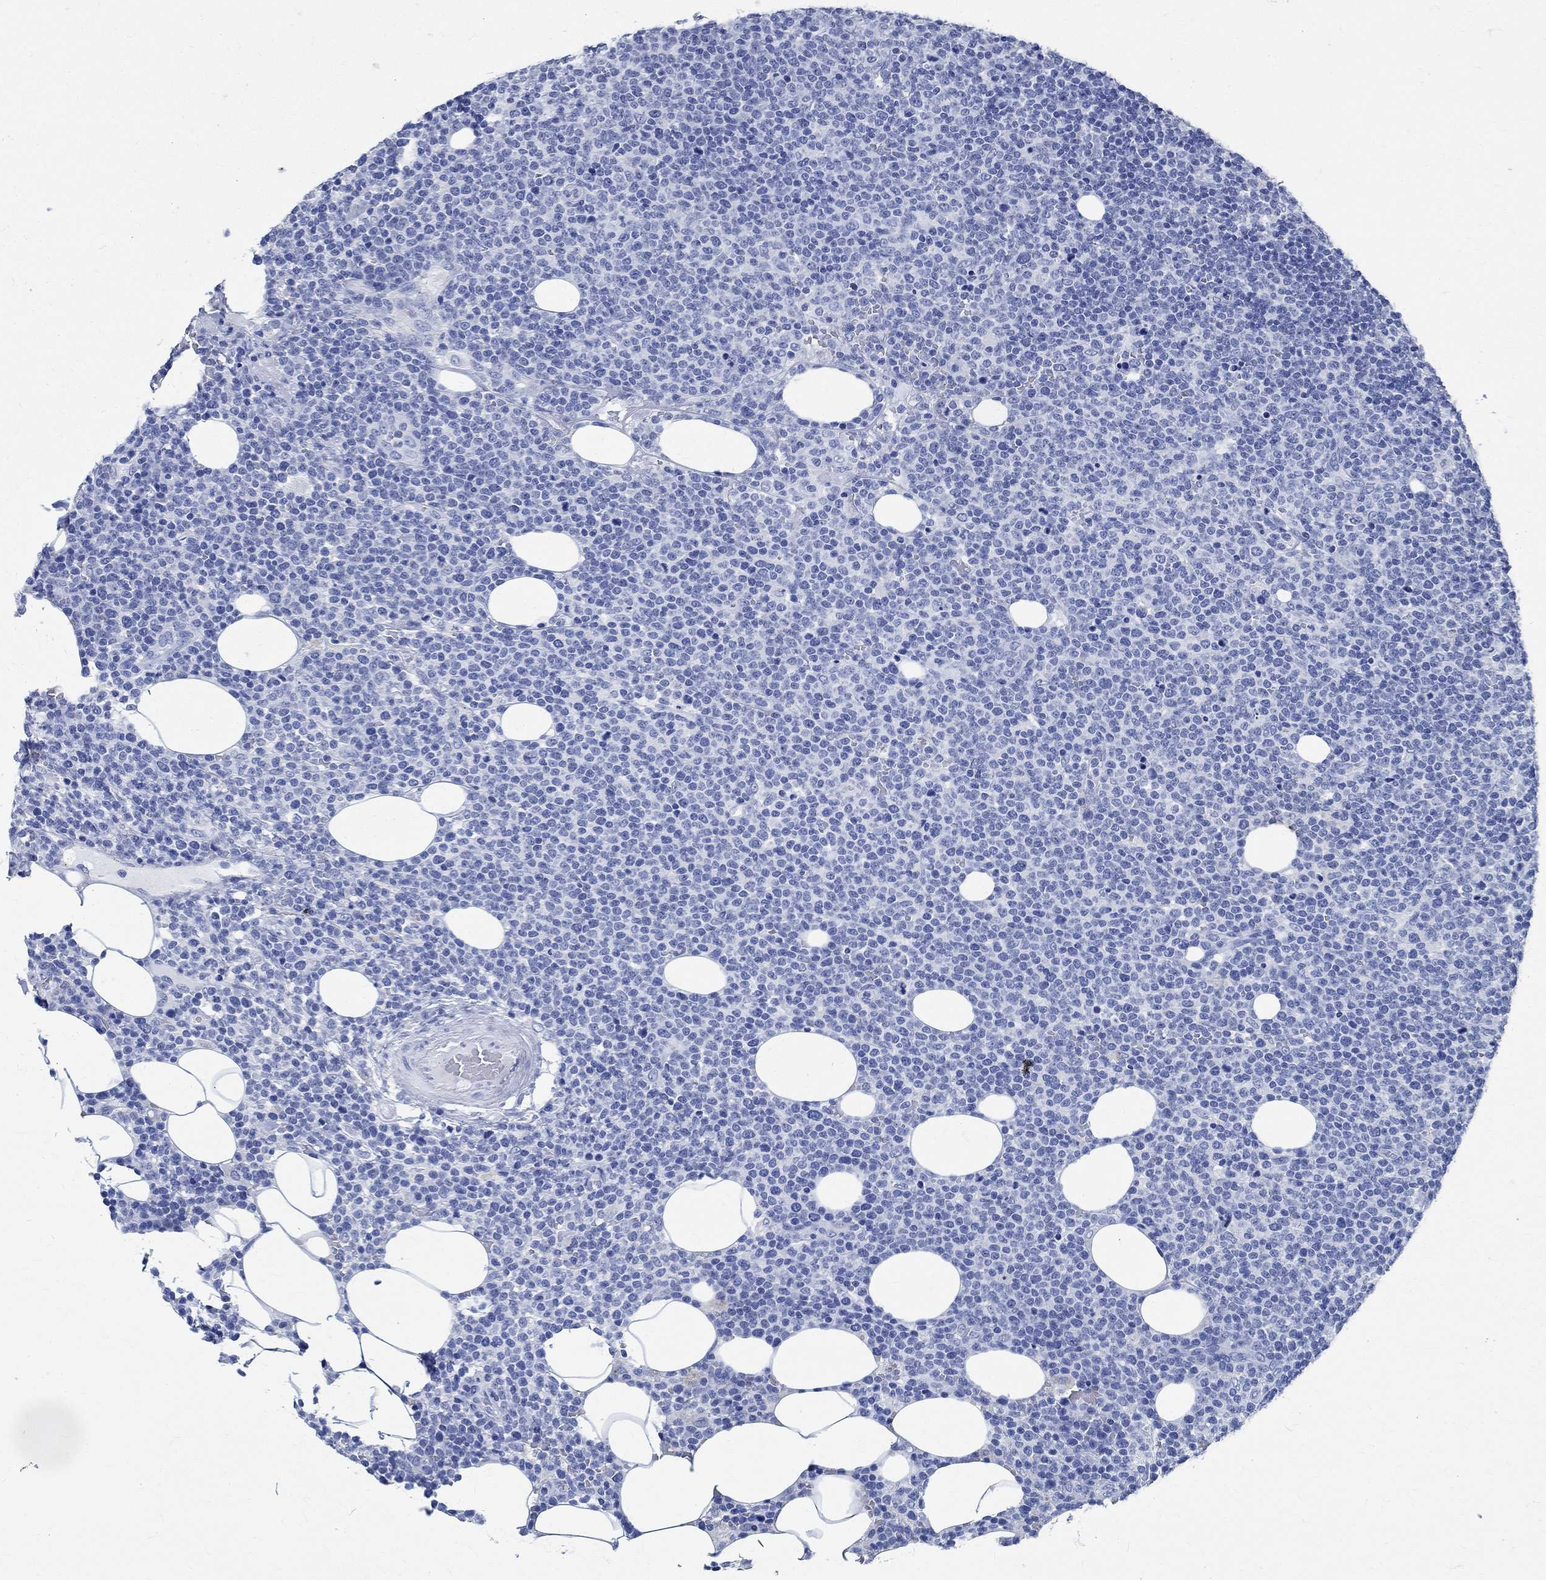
{"staining": {"intensity": "negative", "quantity": "none", "location": "none"}, "tissue": "lymphoma", "cell_type": "Tumor cells", "image_type": "cancer", "snomed": [{"axis": "morphology", "description": "Malignant lymphoma, non-Hodgkin's type, High grade"}, {"axis": "topography", "description": "Lymph node"}], "caption": "High power microscopy photomicrograph of an IHC histopathology image of lymphoma, revealing no significant staining in tumor cells.", "gene": "TMEM221", "patient": {"sex": "male", "age": 61}}